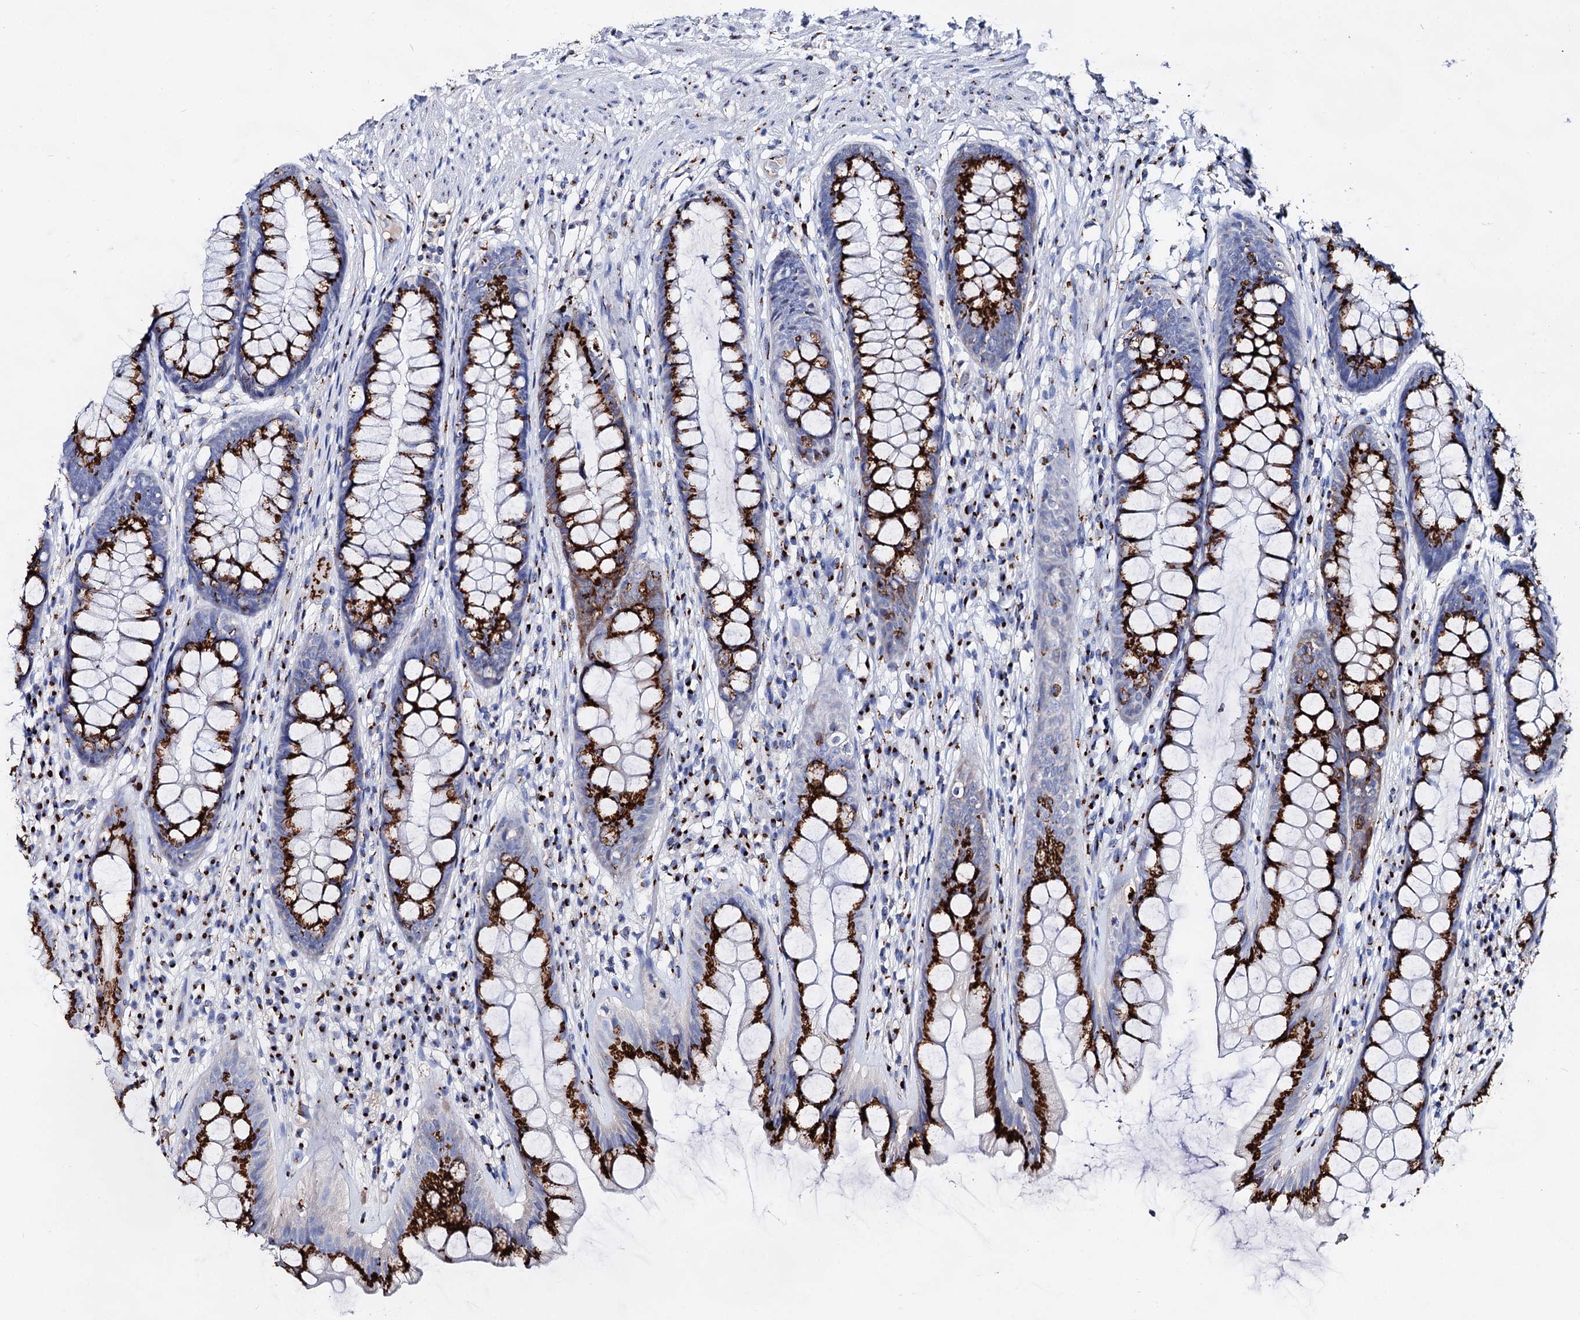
{"staining": {"intensity": "strong", "quantity": ">75%", "location": "cytoplasmic/membranous"}, "tissue": "rectum", "cell_type": "Glandular cells", "image_type": "normal", "snomed": [{"axis": "morphology", "description": "Normal tissue, NOS"}, {"axis": "topography", "description": "Rectum"}], "caption": "Strong cytoplasmic/membranous staining is present in about >75% of glandular cells in benign rectum.", "gene": "TM9SF3", "patient": {"sex": "male", "age": 74}}